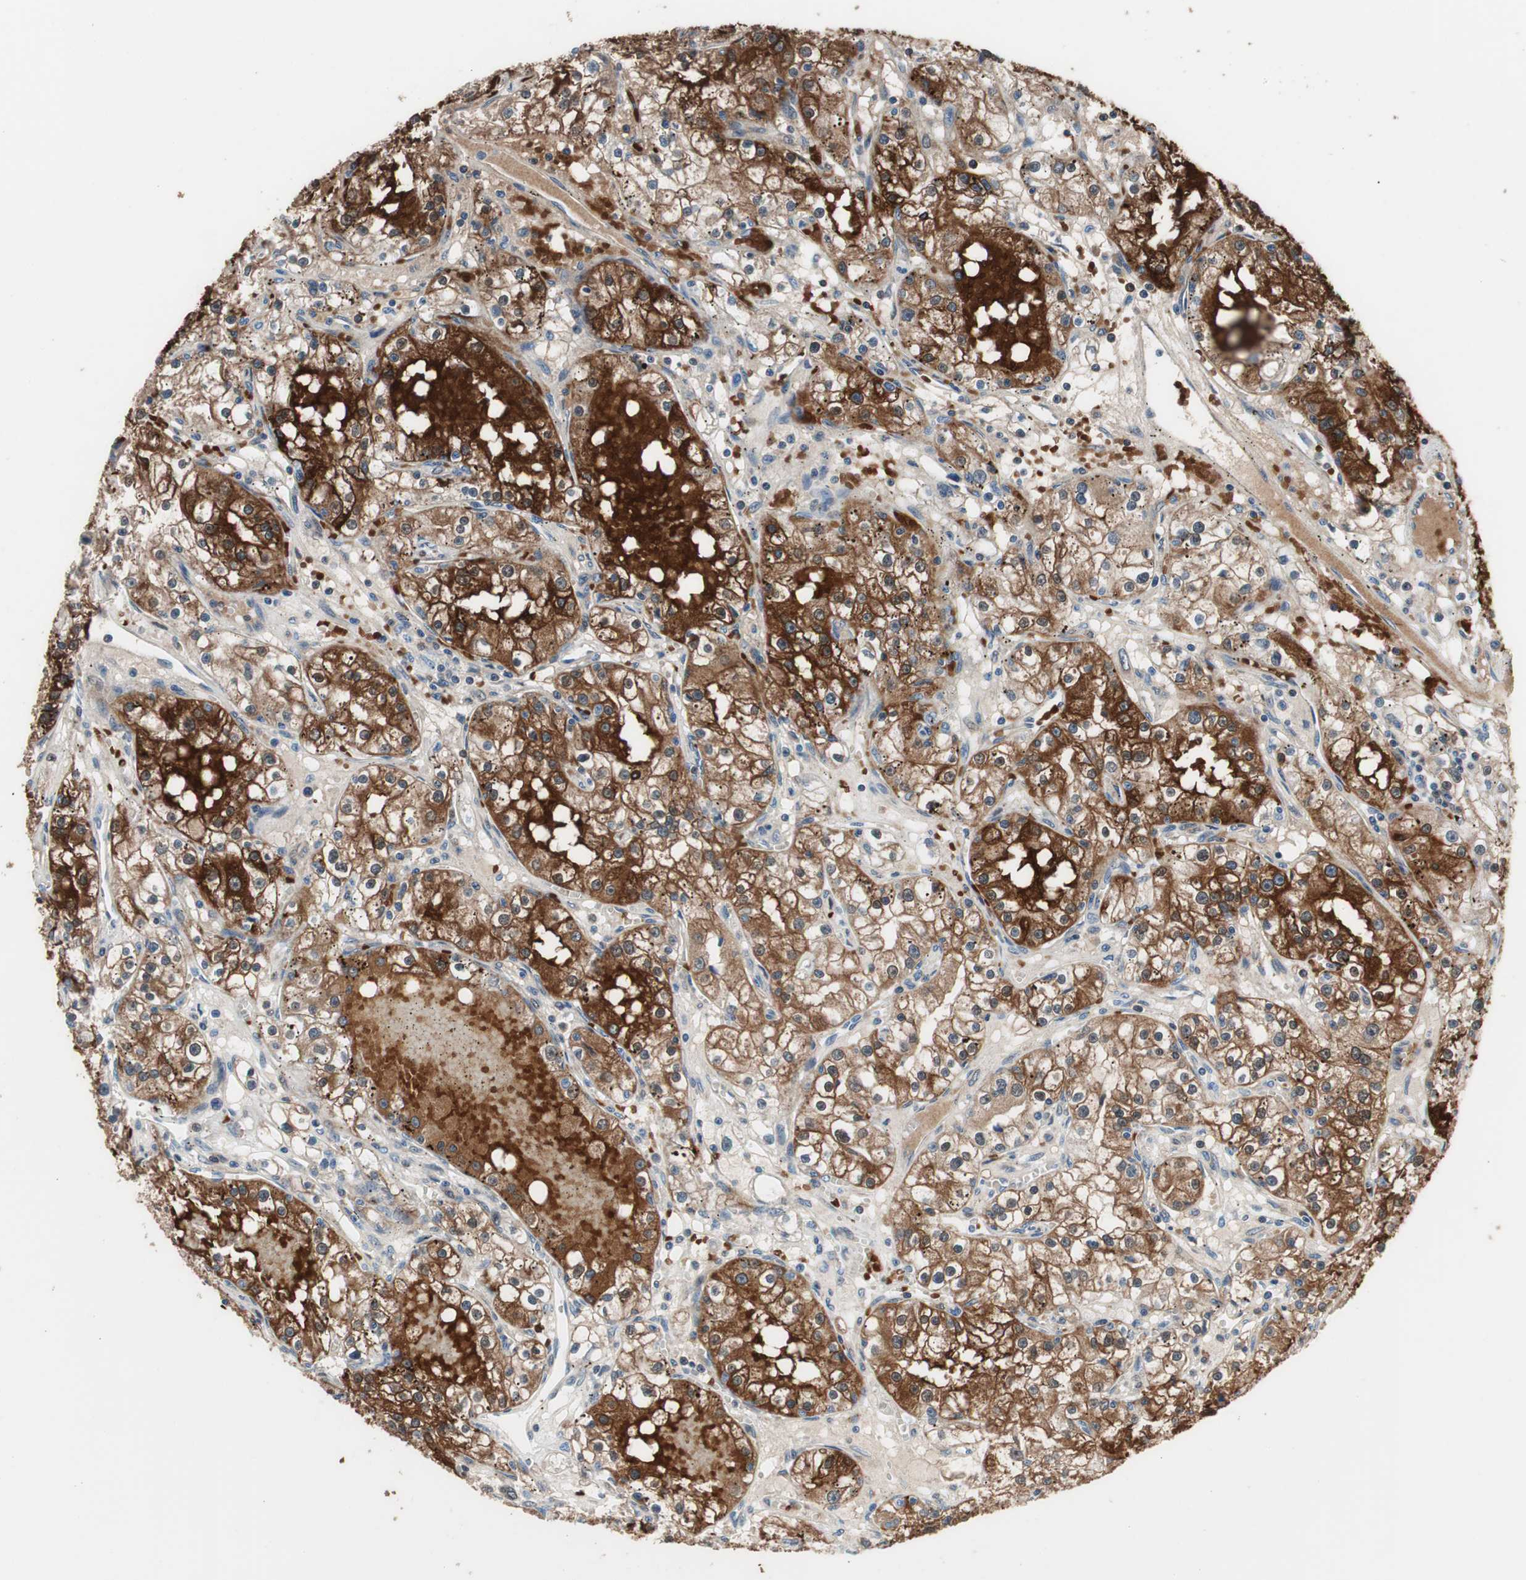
{"staining": {"intensity": "strong", "quantity": ">75%", "location": "cytoplasmic/membranous,nuclear"}, "tissue": "renal cancer", "cell_type": "Tumor cells", "image_type": "cancer", "snomed": [{"axis": "morphology", "description": "Adenocarcinoma, NOS"}, {"axis": "topography", "description": "Kidney"}], "caption": "Adenocarcinoma (renal) was stained to show a protein in brown. There is high levels of strong cytoplasmic/membranous and nuclear positivity in about >75% of tumor cells.", "gene": "PRDX2", "patient": {"sex": "male", "age": 56}}